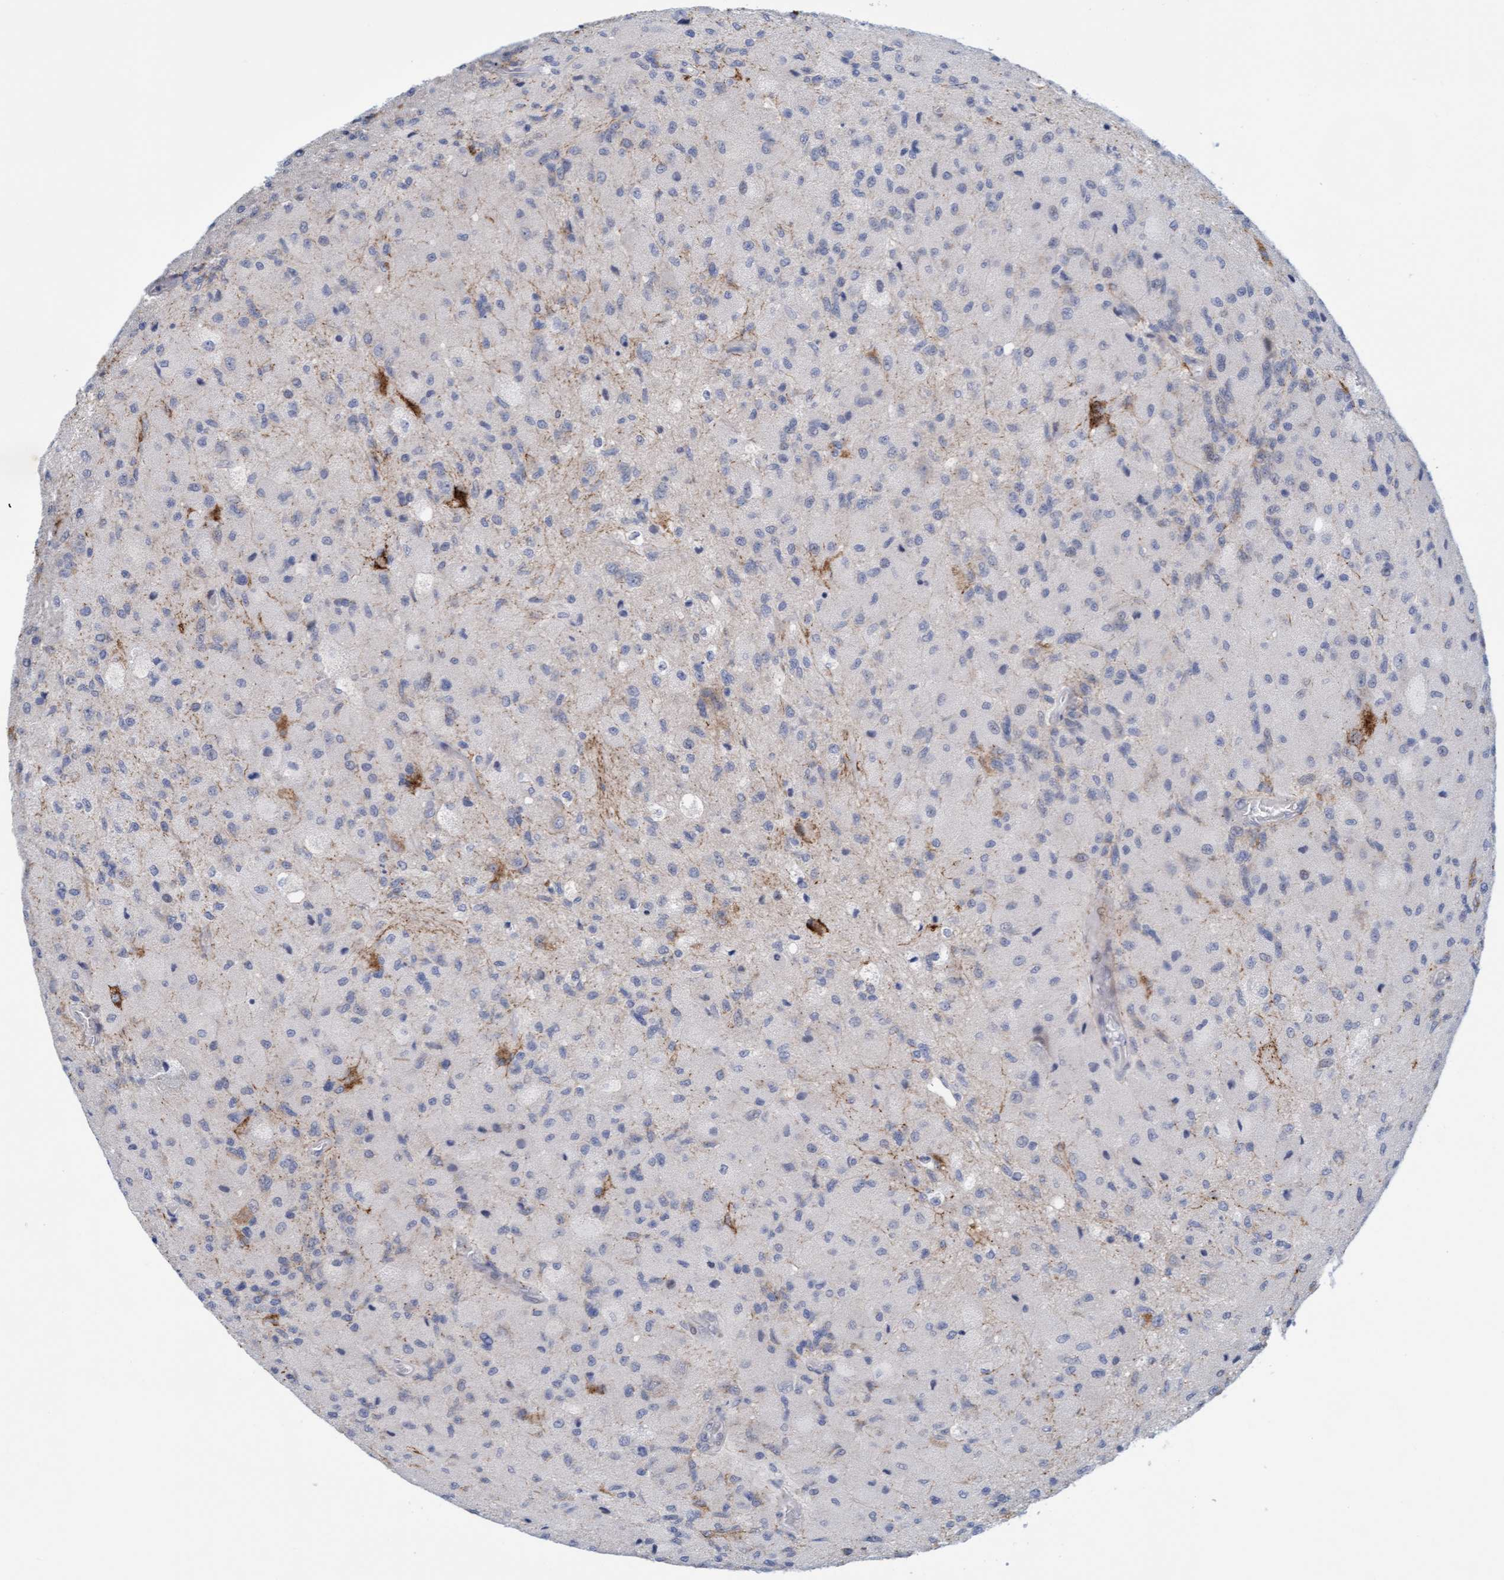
{"staining": {"intensity": "negative", "quantity": "none", "location": "none"}, "tissue": "glioma", "cell_type": "Tumor cells", "image_type": "cancer", "snomed": [{"axis": "morphology", "description": "Normal tissue, NOS"}, {"axis": "morphology", "description": "Glioma, malignant, High grade"}, {"axis": "topography", "description": "Cerebral cortex"}], "caption": "Tumor cells show no significant protein expression in malignant glioma (high-grade).", "gene": "ZC3H3", "patient": {"sex": "male", "age": 77}}